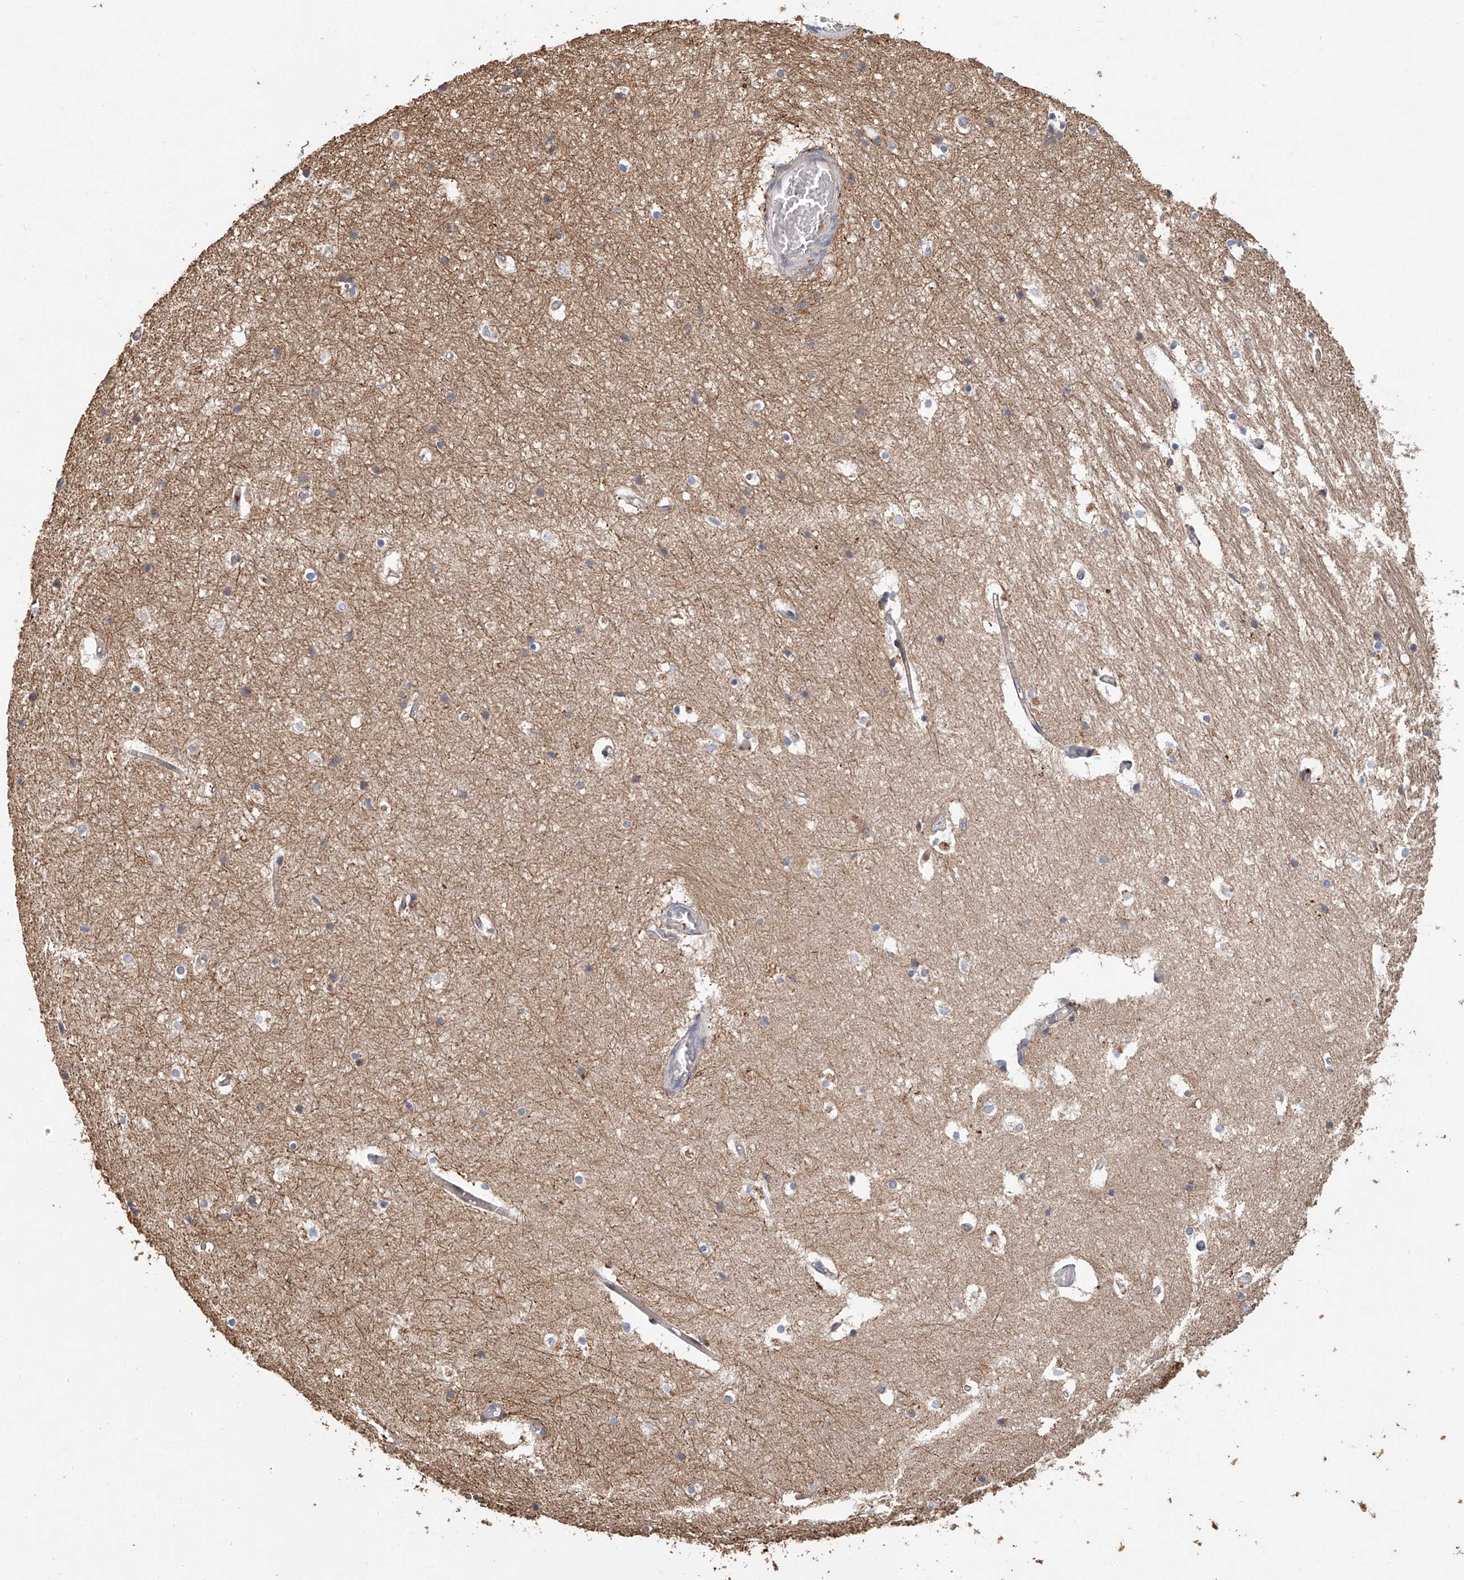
{"staining": {"intensity": "weak", "quantity": "25%-75%", "location": "cytoplasmic/membranous"}, "tissue": "hippocampus", "cell_type": "Glial cells", "image_type": "normal", "snomed": [{"axis": "morphology", "description": "Normal tissue, NOS"}, {"axis": "topography", "description": "Hippocampus"}], "caption": "Glial cells show low levels of weak cytoplasmic/membranous staining in about 25%-75% of cells in unremarkable human hippocampus. (DAB IHC, brown staining for protein, blue staining for nuclei).", "gene": "HGSNAT", "patient": {"sex": "female", "age": 52}}